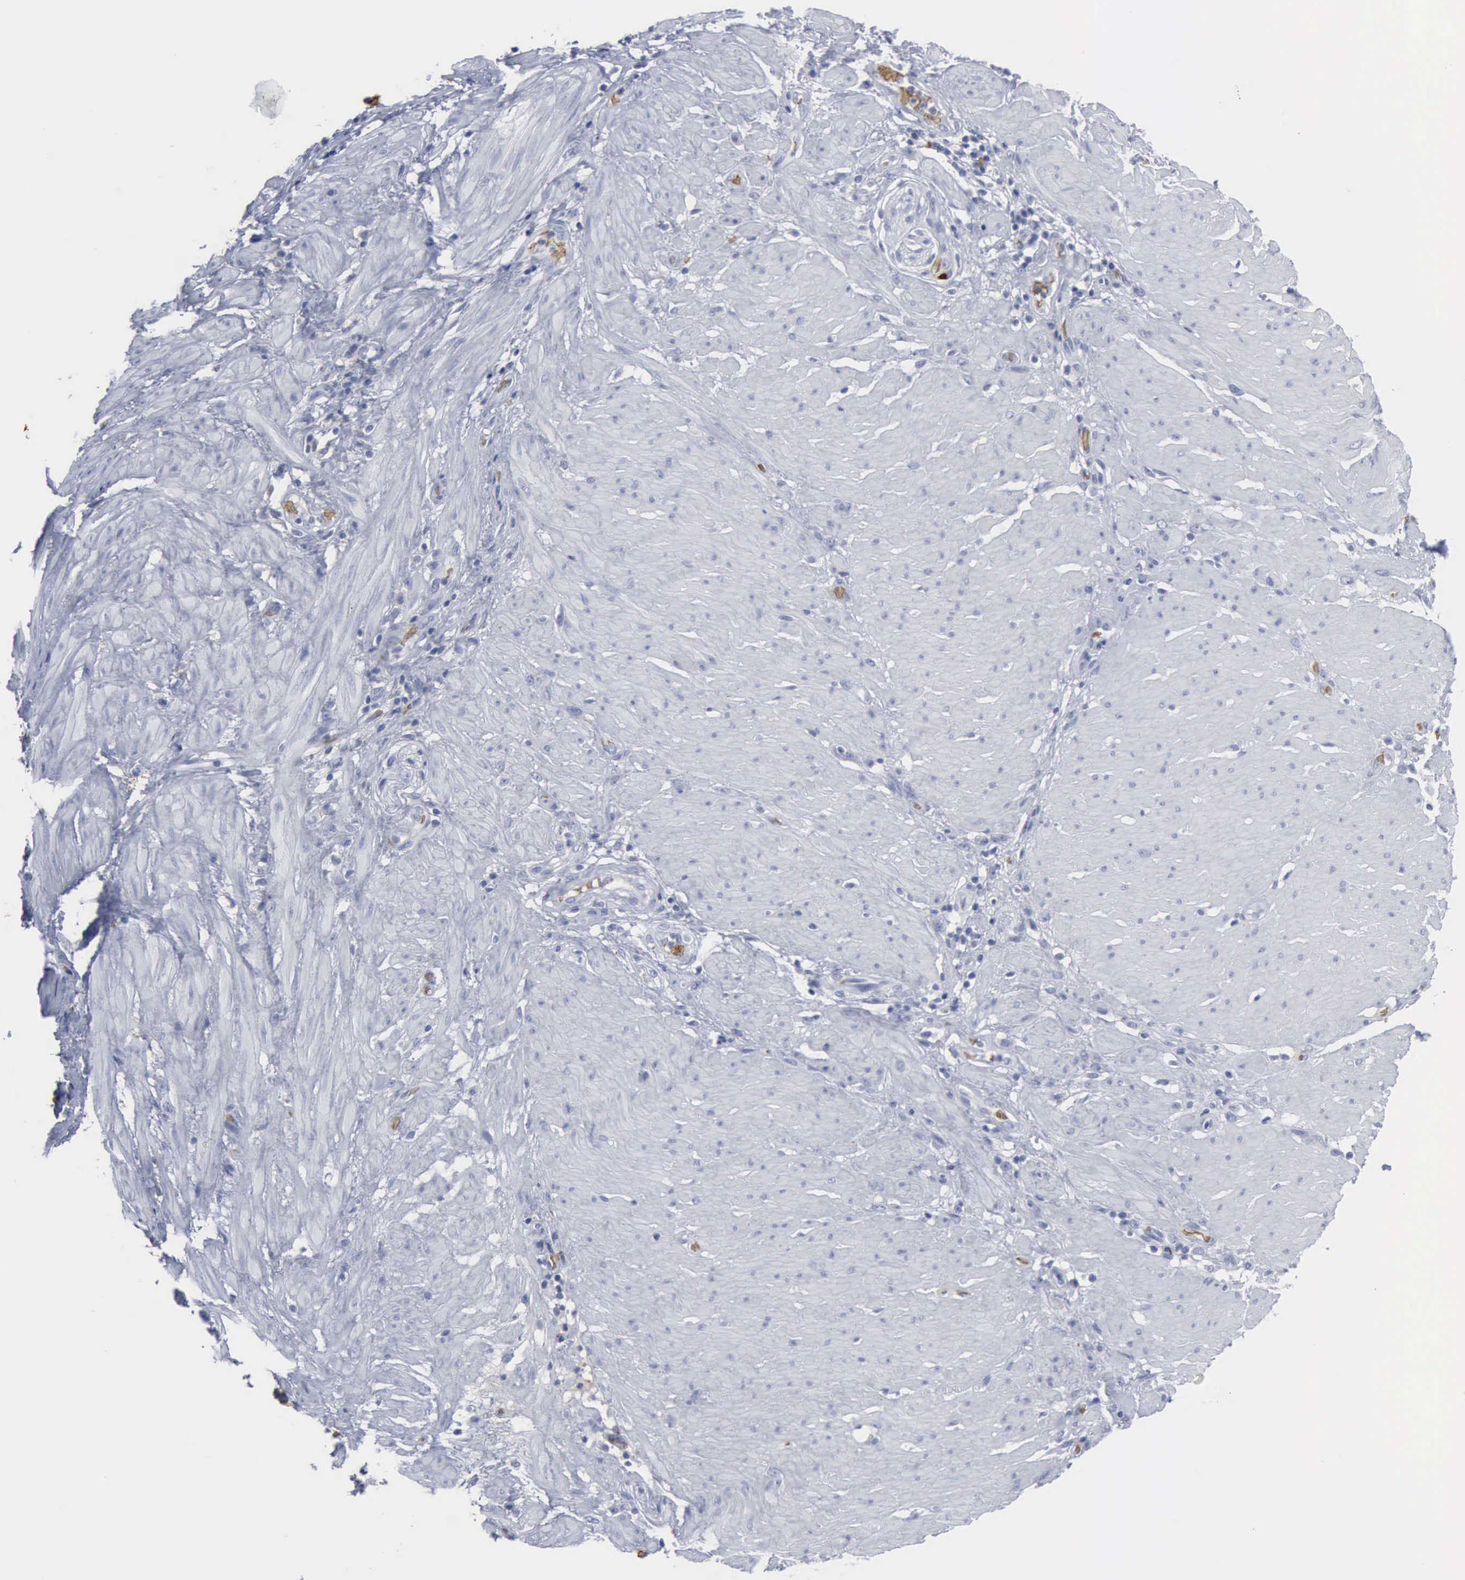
{"staining": {"intensity": "negative", "quantity": "none", "location": "none"}, "tissue": "stomach cancer", "cell_type": "Tumor cells", "image_type": "cancer", "snomed": [{"axis": "morphology", "description": "Adenocarcinoma, NOS"}, {"axis": "topography", "description": "Stomach, lower"}], "caption": "Human stomach cancer stained for a protein using IHC demonstrates no positivity in tumor cells.", "gene": "TGFB1", "patient": {"sex": "male", "age": 88}}